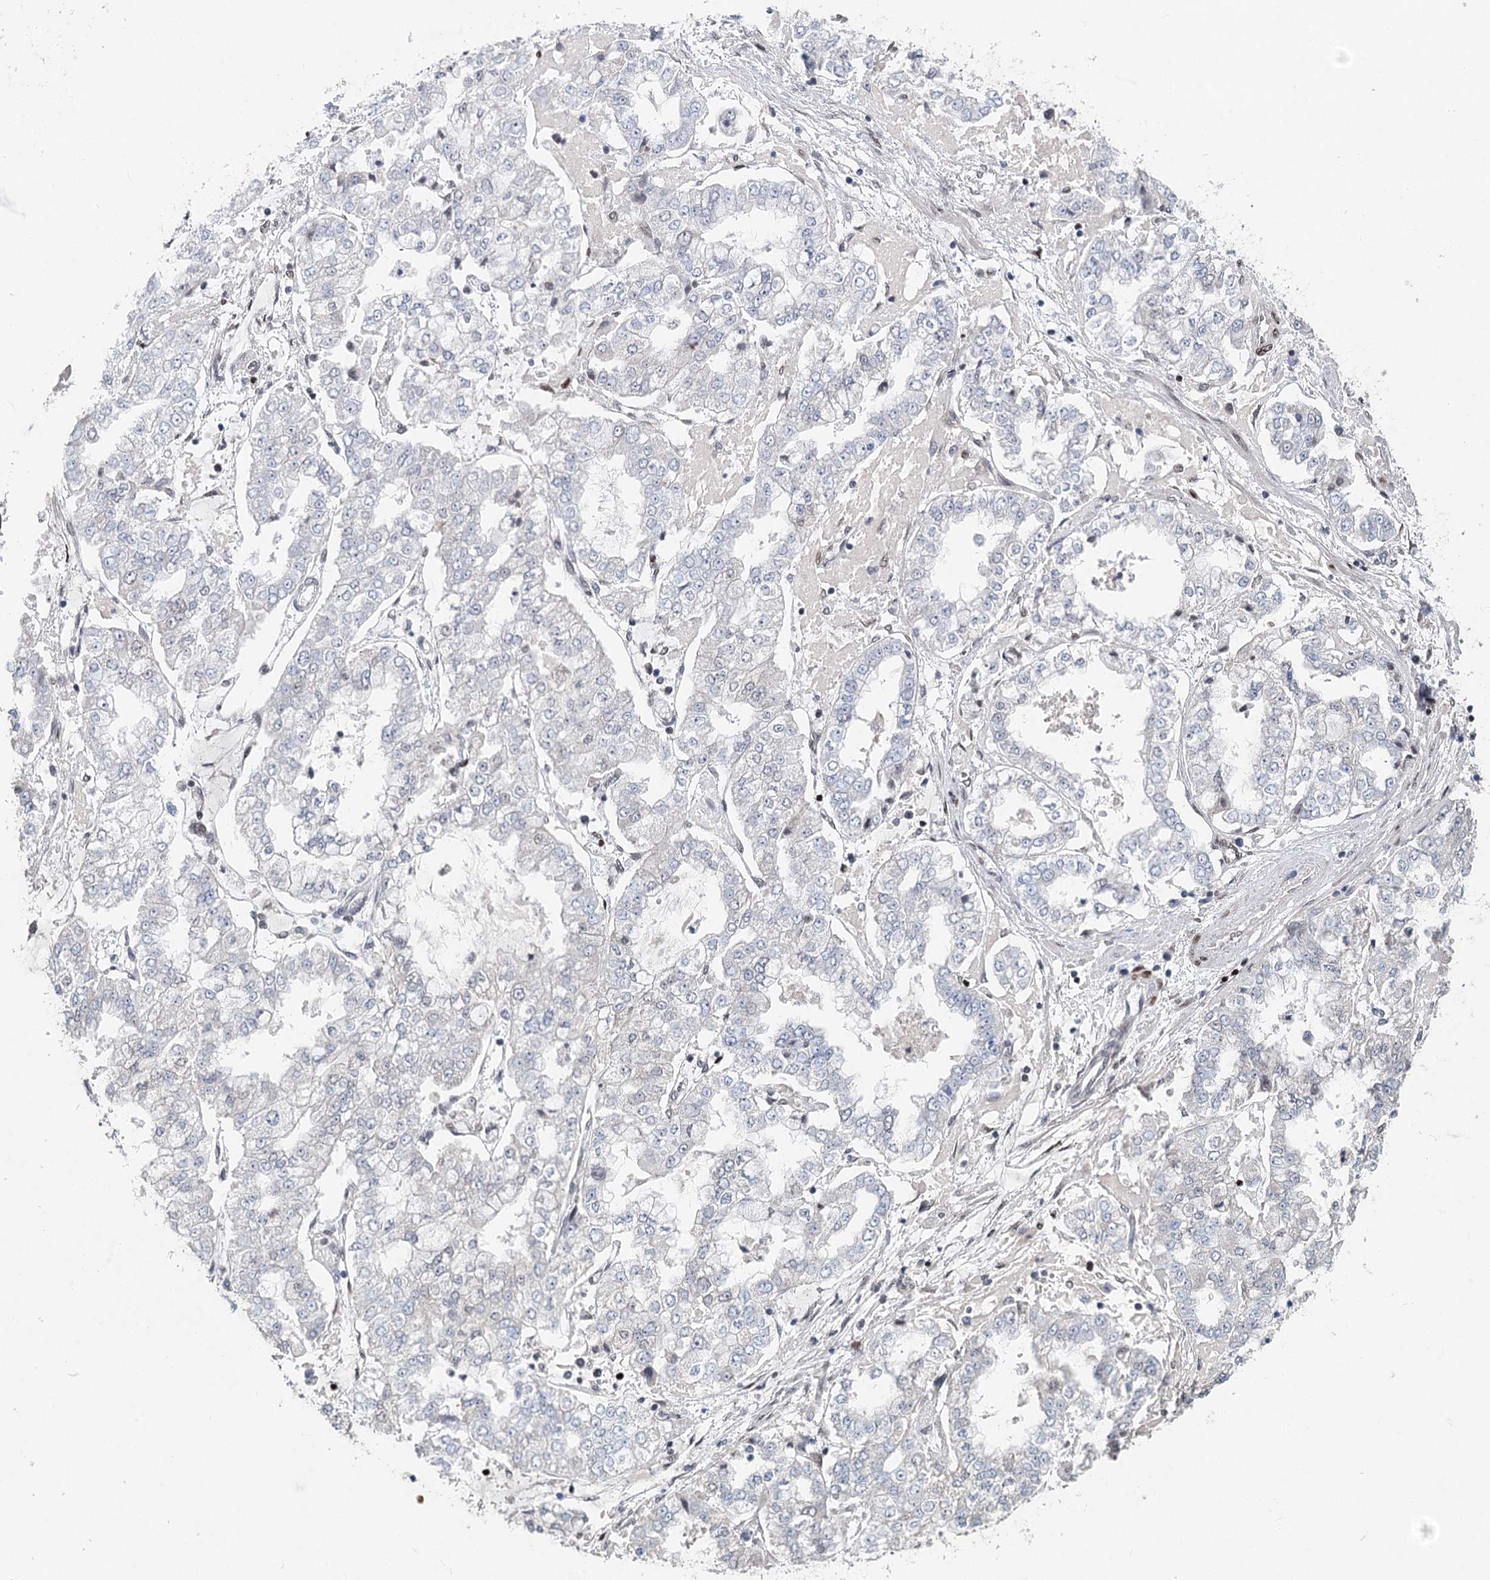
{"staining": {"intensity": "negative", "quantity": "none", "location": "none"}, "tissue": "stomach cancer", "cell_type": "Tumor cells", "image_type": "cancer", "snomed": [{"axis": "morphology", "description": "Adenocarcinoma, NOS"}, {"axis": "topography", "description": "Stomach"}], "caption": "The photomicrograph shows no staining of tumor cells in stomach cancer. (DAB (3,3'-diaminobenzidine) IHC with hematoxylin counter stain).", "gene": "FRMD4A", "patient": {"sex": "male", "age": 76}}